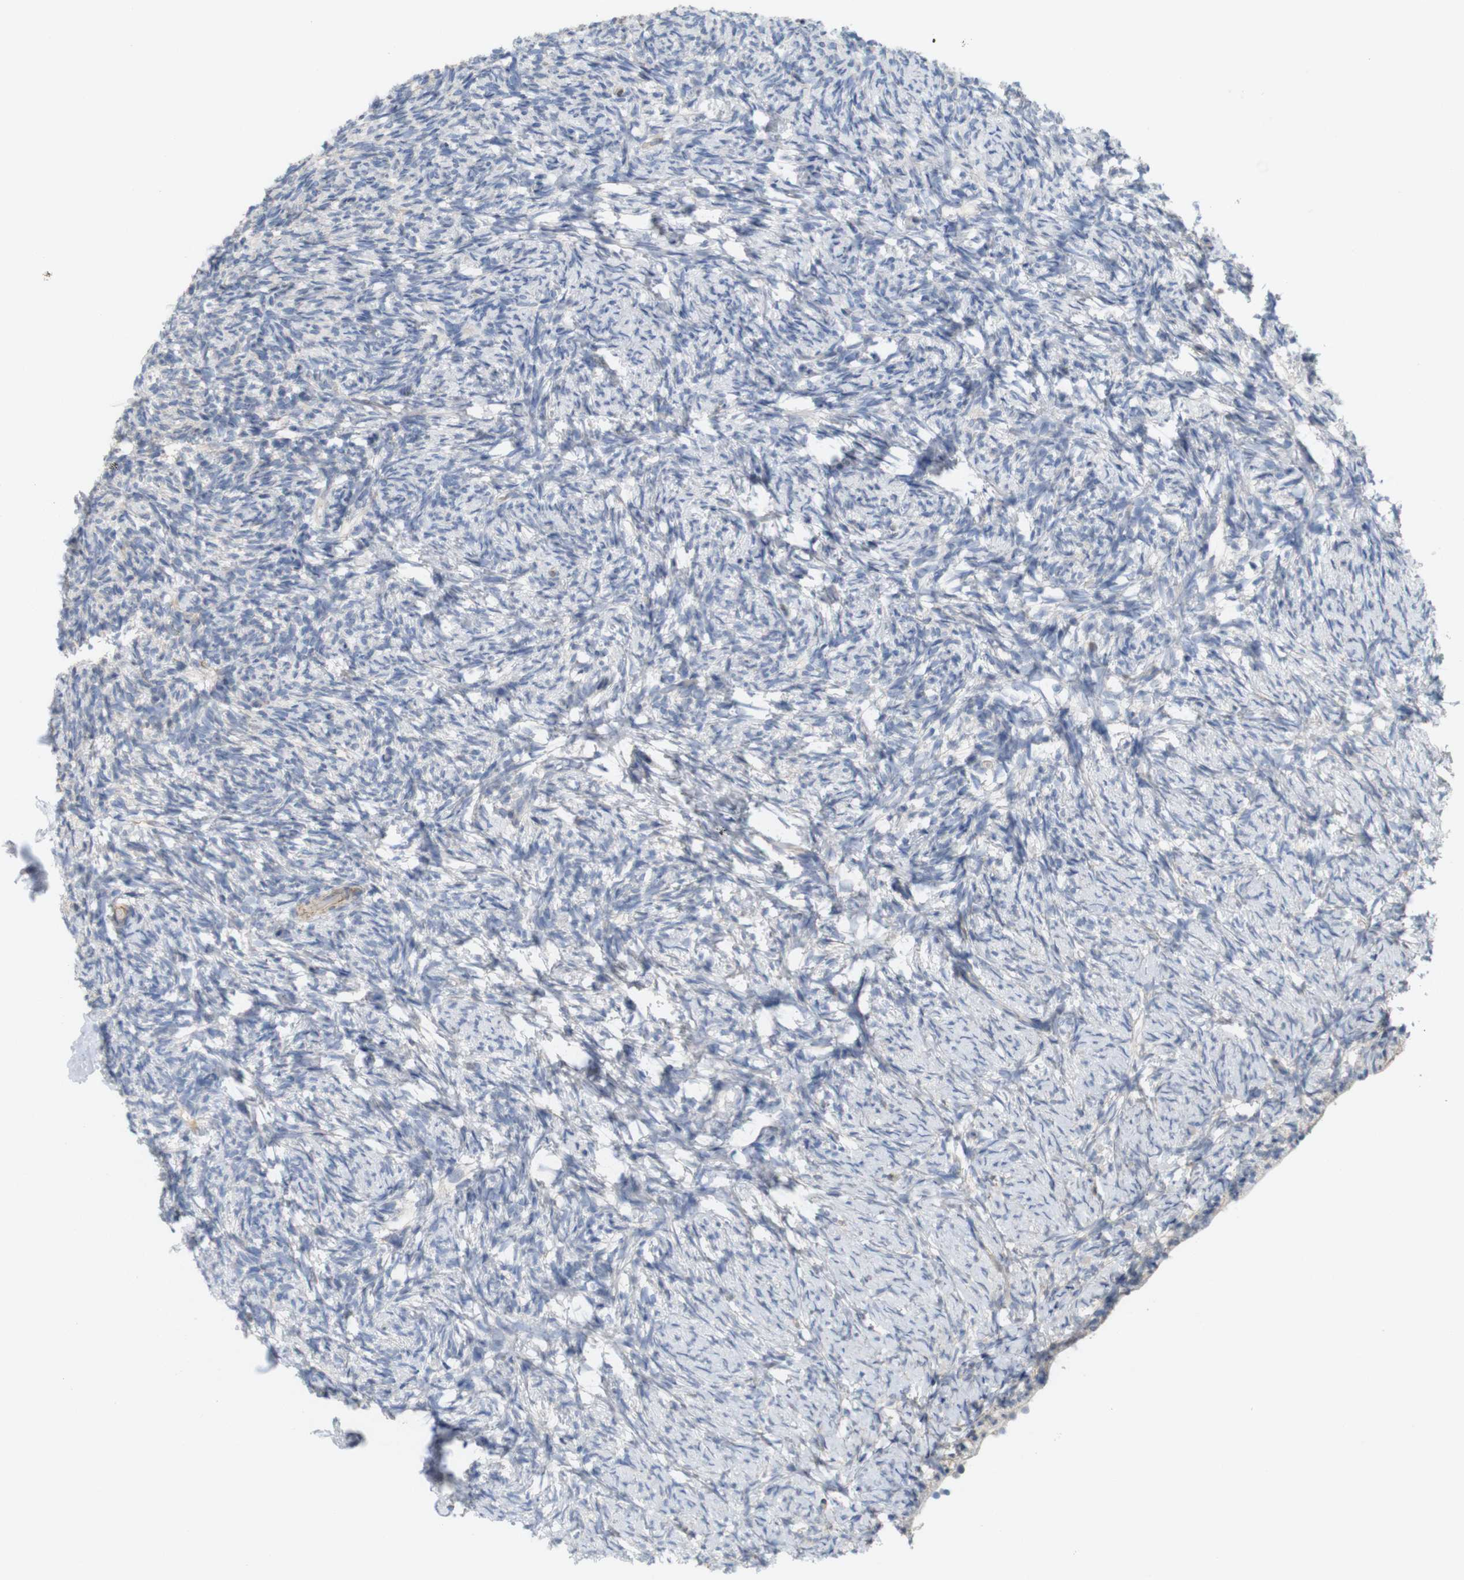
{"staining": {"intensity": "moderate", "quantity": "<25%", "location": "cytoplasmic/membranous"}, "tissue": "ovary", "cell_type": "Ovarian stroma cells", "image_type": "normal", "snomed": [{"axis": "morphology", "description": "Normal tissue, NOS"}, {"axis": "topography", "description": "Ovary"}], "caption": "Normal ovary demonstrates moderate cytoplasmic/membranous positivity in about <25% of ovarian stroma cells.", "gene": "ITPR1", "patient": {"sex": "female", "age": 60}}